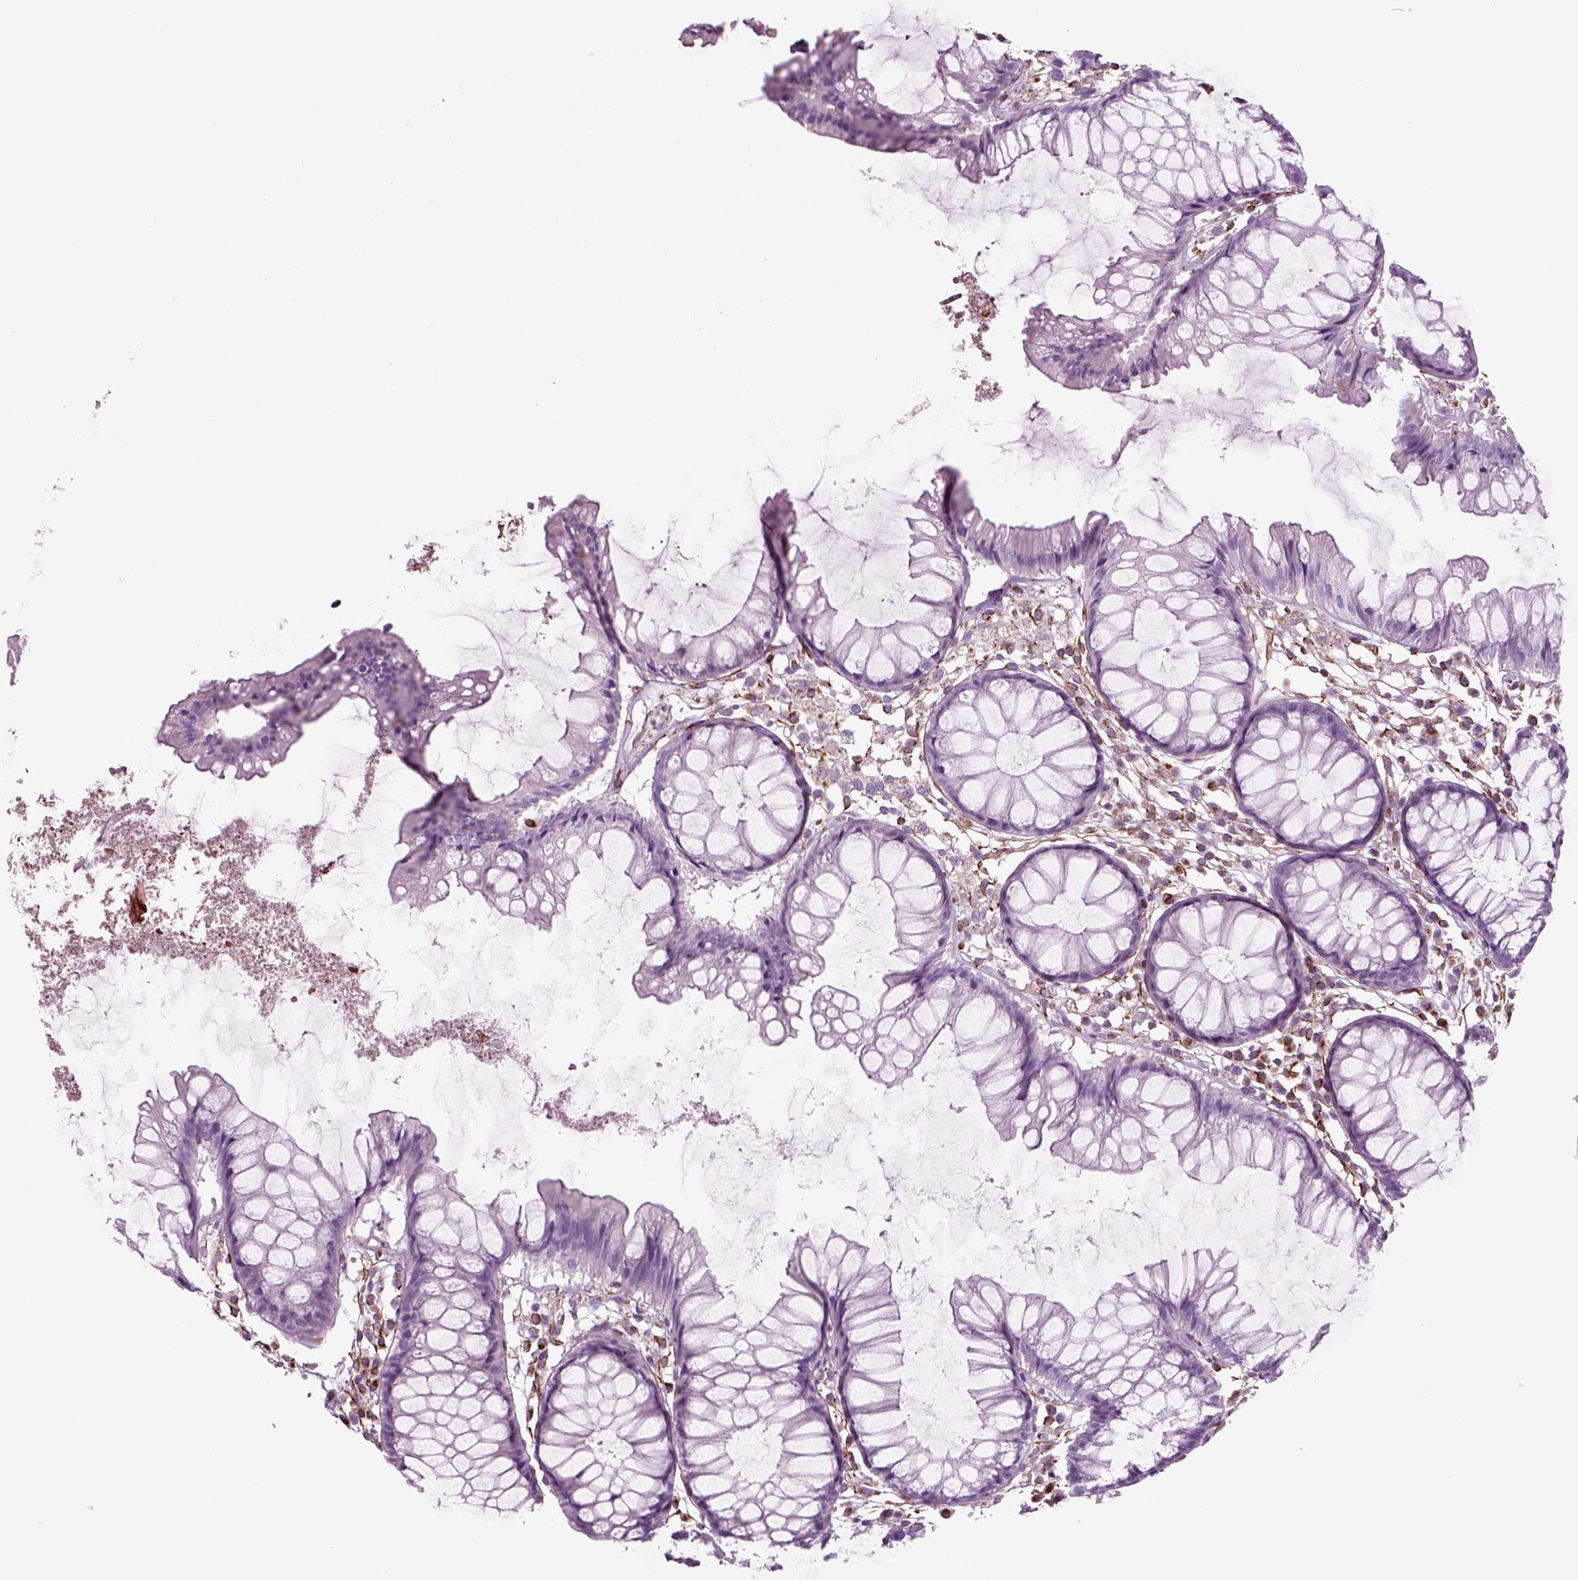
{"staining": {"intensity": "strong", "quantity": ">75%", "location": "cytoplasmic/membranous"}, "tissue": "colon", "cell_type": "Endothelial cells", "image_type": "normal", "snomed": [{"axis": "morphology", "description": "Normal tissue, NOS"}, {"axis": "morphology", "description": "Adenocarcinoma, NOS"}, {"axis": "topography", "description": "Colon"}], "caption": "Colon was stained to show a protein in brown. There is high levels of strong cytoplasmic/membranous staining in about >75% of endothelial cells. (DAB IHC, brown staining for protein, blue staining for nuclei).", "gene": "ACER3", "patient": {"sex": "male", "age": 65}}